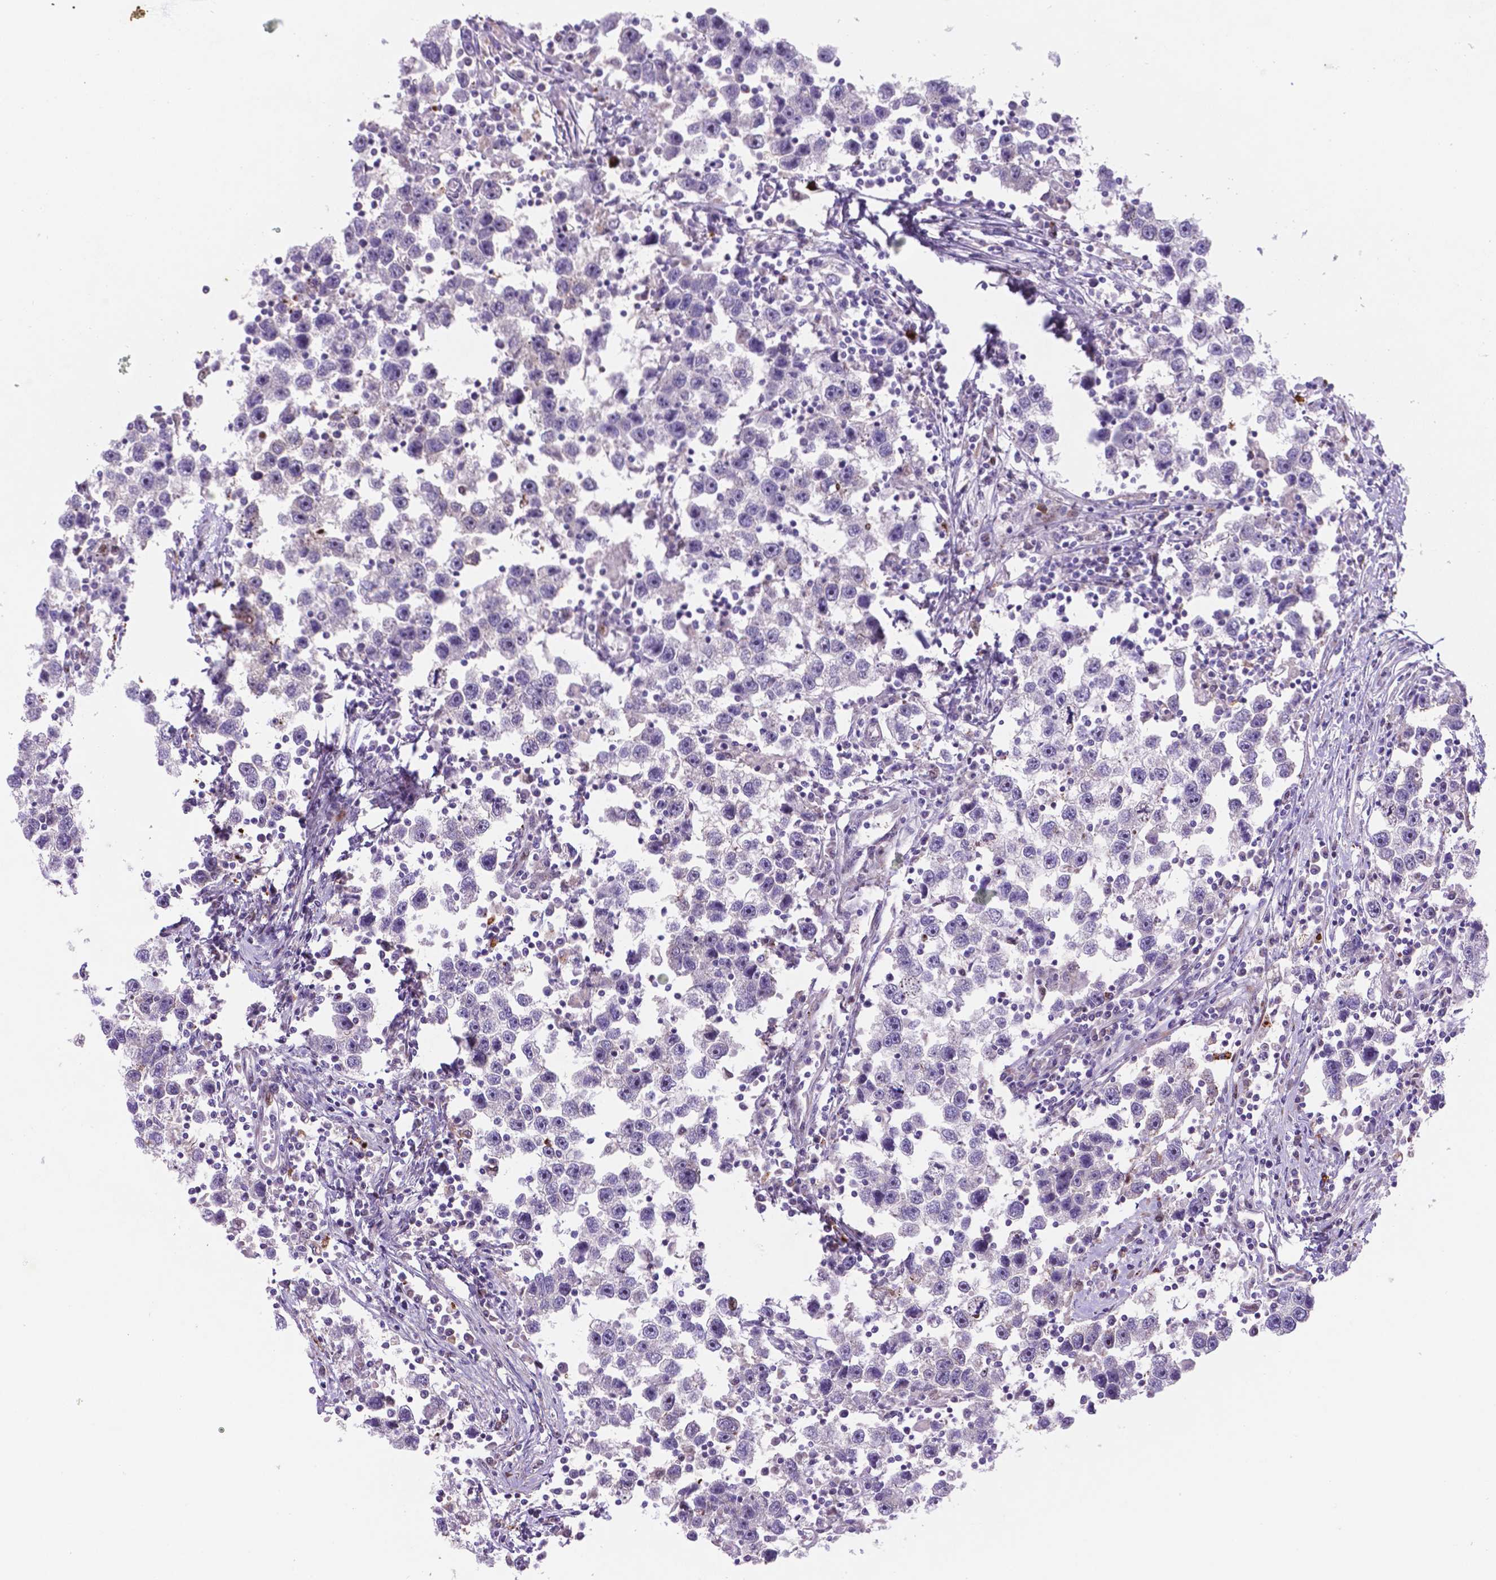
{"staining": {"intensity": "negative", "quantity": "none", "location": "none"}, "tissue": "testis cancer", "cell_type": "Tumor cells", "image_type": "cancer", "snomed": [{"axis": "morphology", "description": "Seminoma, NOS"}, {"axis": "topography", "description": "Testis"}], "caption": "Protein analysis of testis seminoma reveals no significant expression in tumor cells. (Immunohistochemistry (ihc), brightfield microscopy, high magnification).", "gene": "TM4SF20", "patient": {"sex": "male", "age": 30}}